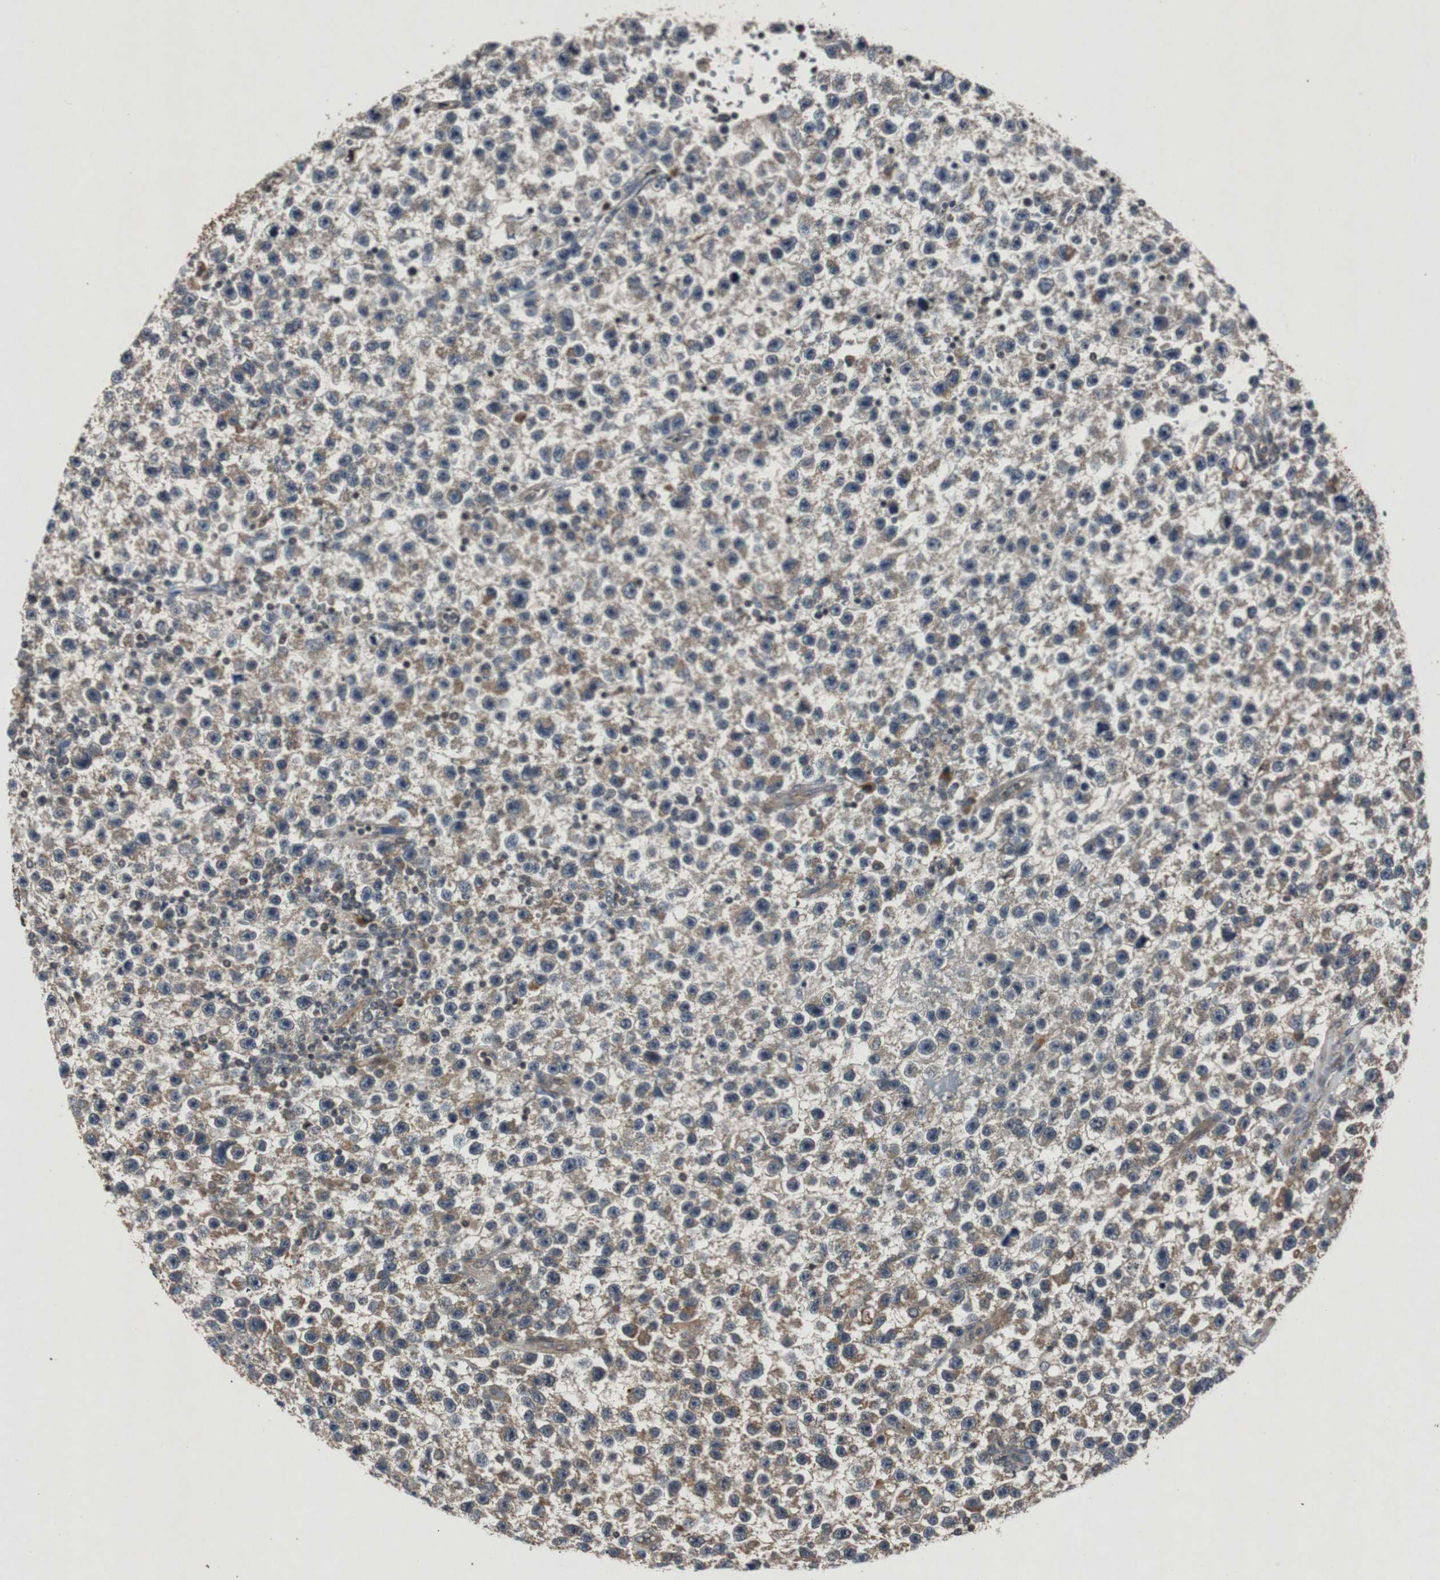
{"staining": {"intensity": "moderate", "quantity": ">75%", "location": "cytoplasmic/membranous"}, "tissue": "testis cancer", "cell_type": "Tumor cells", "image_type": "cancer", "snomed": [{"axis": "morphology", "description": "Seminoma, NOS"}, {"axis": "topography", "description": "Testis"}], "caption": "This is a photomicrograph of immunohistochemistry staining of seminoma (testis), which shows moderate positivity in the cytoplasmic/membranous of tumor cells.", "gene": "SLIT2", "patient": {"sex": "male", "age": 33}}